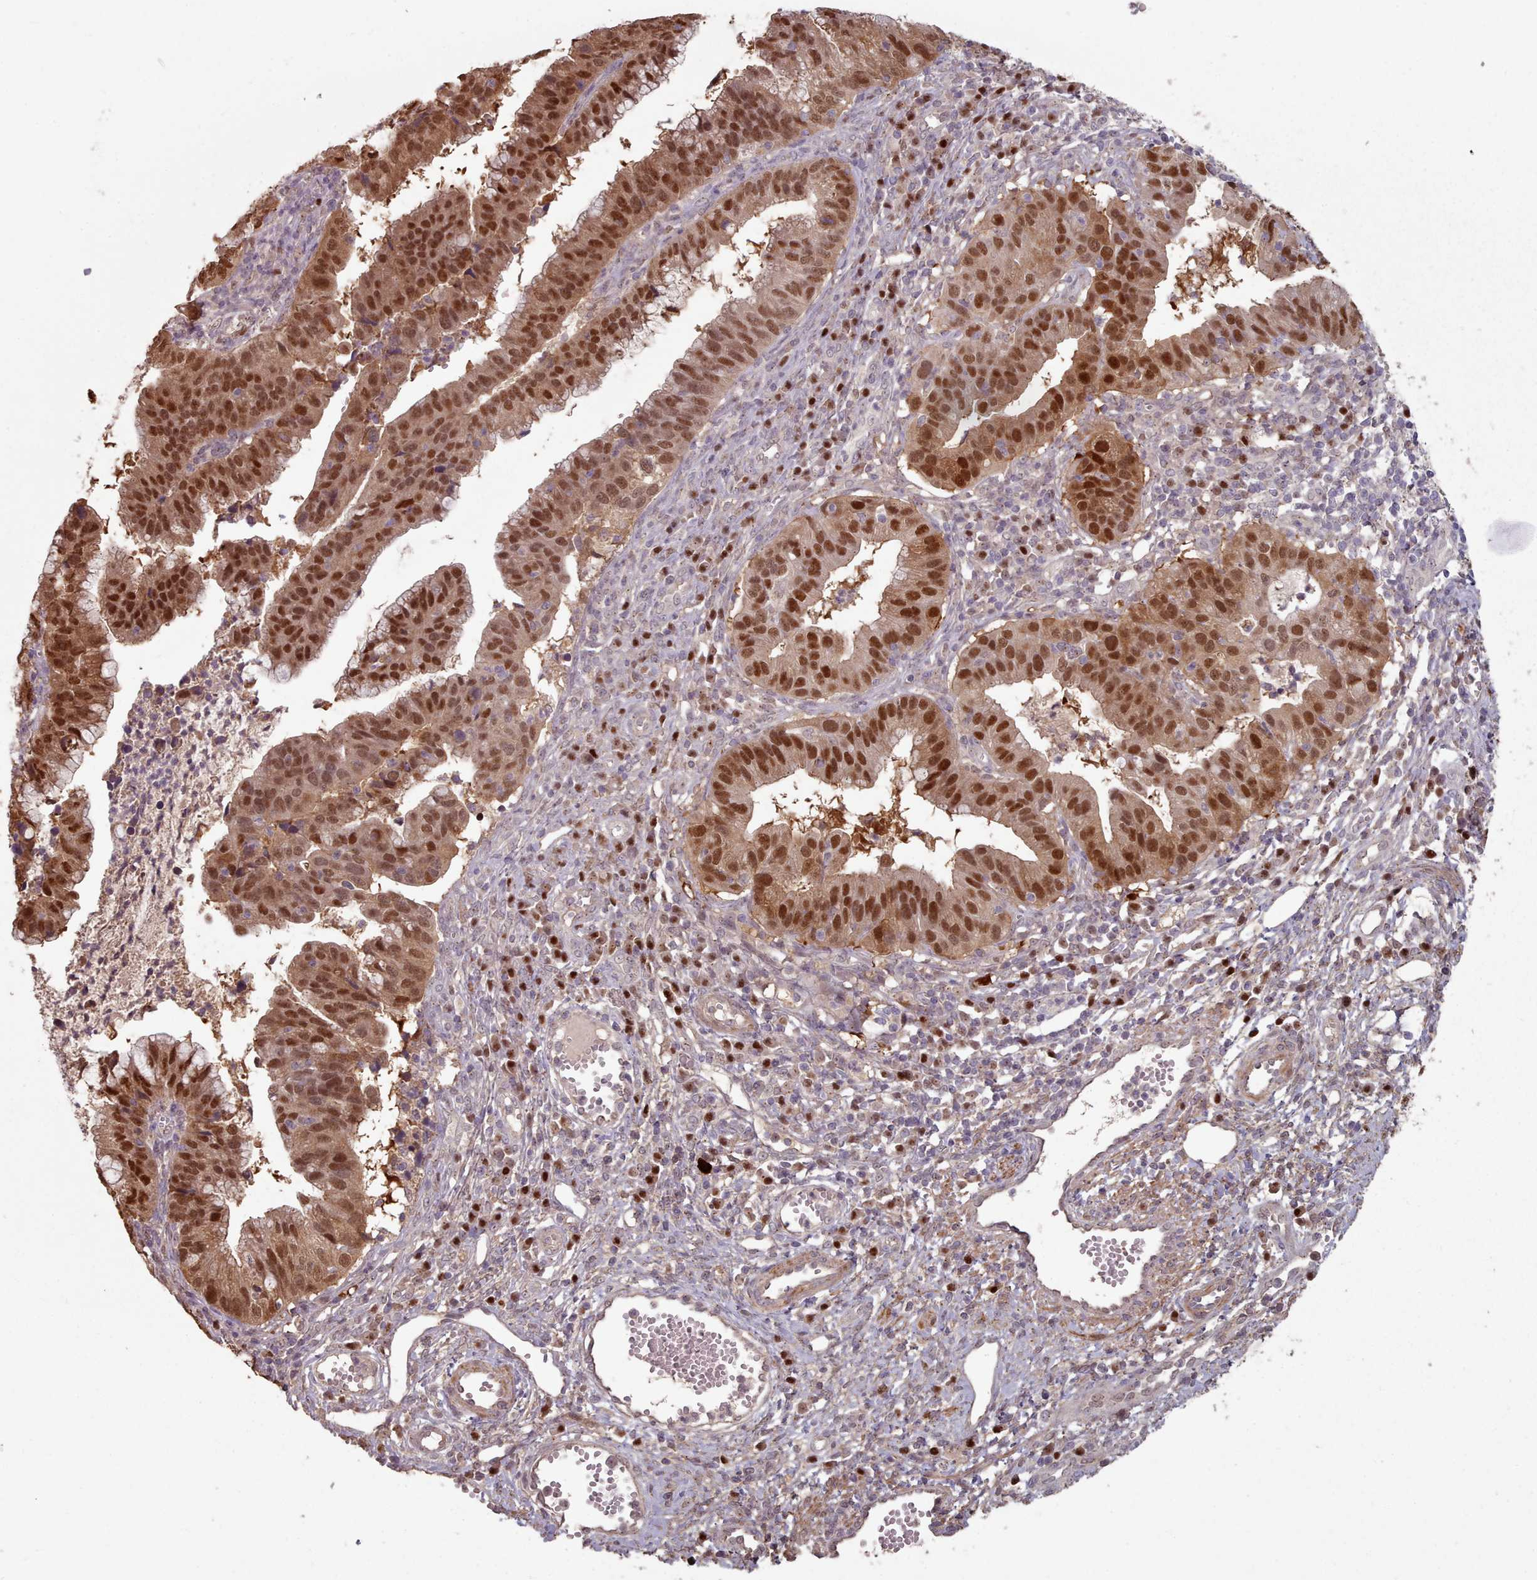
{"staining": {"intensity": "strong", "quantity": ">75%", "location": "cytoplasmic/membranous,nuclear"}, "tissue": "cervical cancer", "cell_type": "Tumor cells", "image_type": "cancer", "snomed": [{"axis": "morphology", "description": "Adenocarcinoma, NOS"}, {"axis": "topography", "description": "Cervix"}], "caption": "Cervical adenocarcinoma stained with DAB IHC exhibits high levels of strong cytoplasmic/membranous and nuclear staining in about >75% of tumor cells. (DAB (3,3'-diaminobenzidine) = brown stain, brightfield microscopy at high magnification).", "gene": "ERCC6L", "patient": {"sex": "female", "age": 34}}